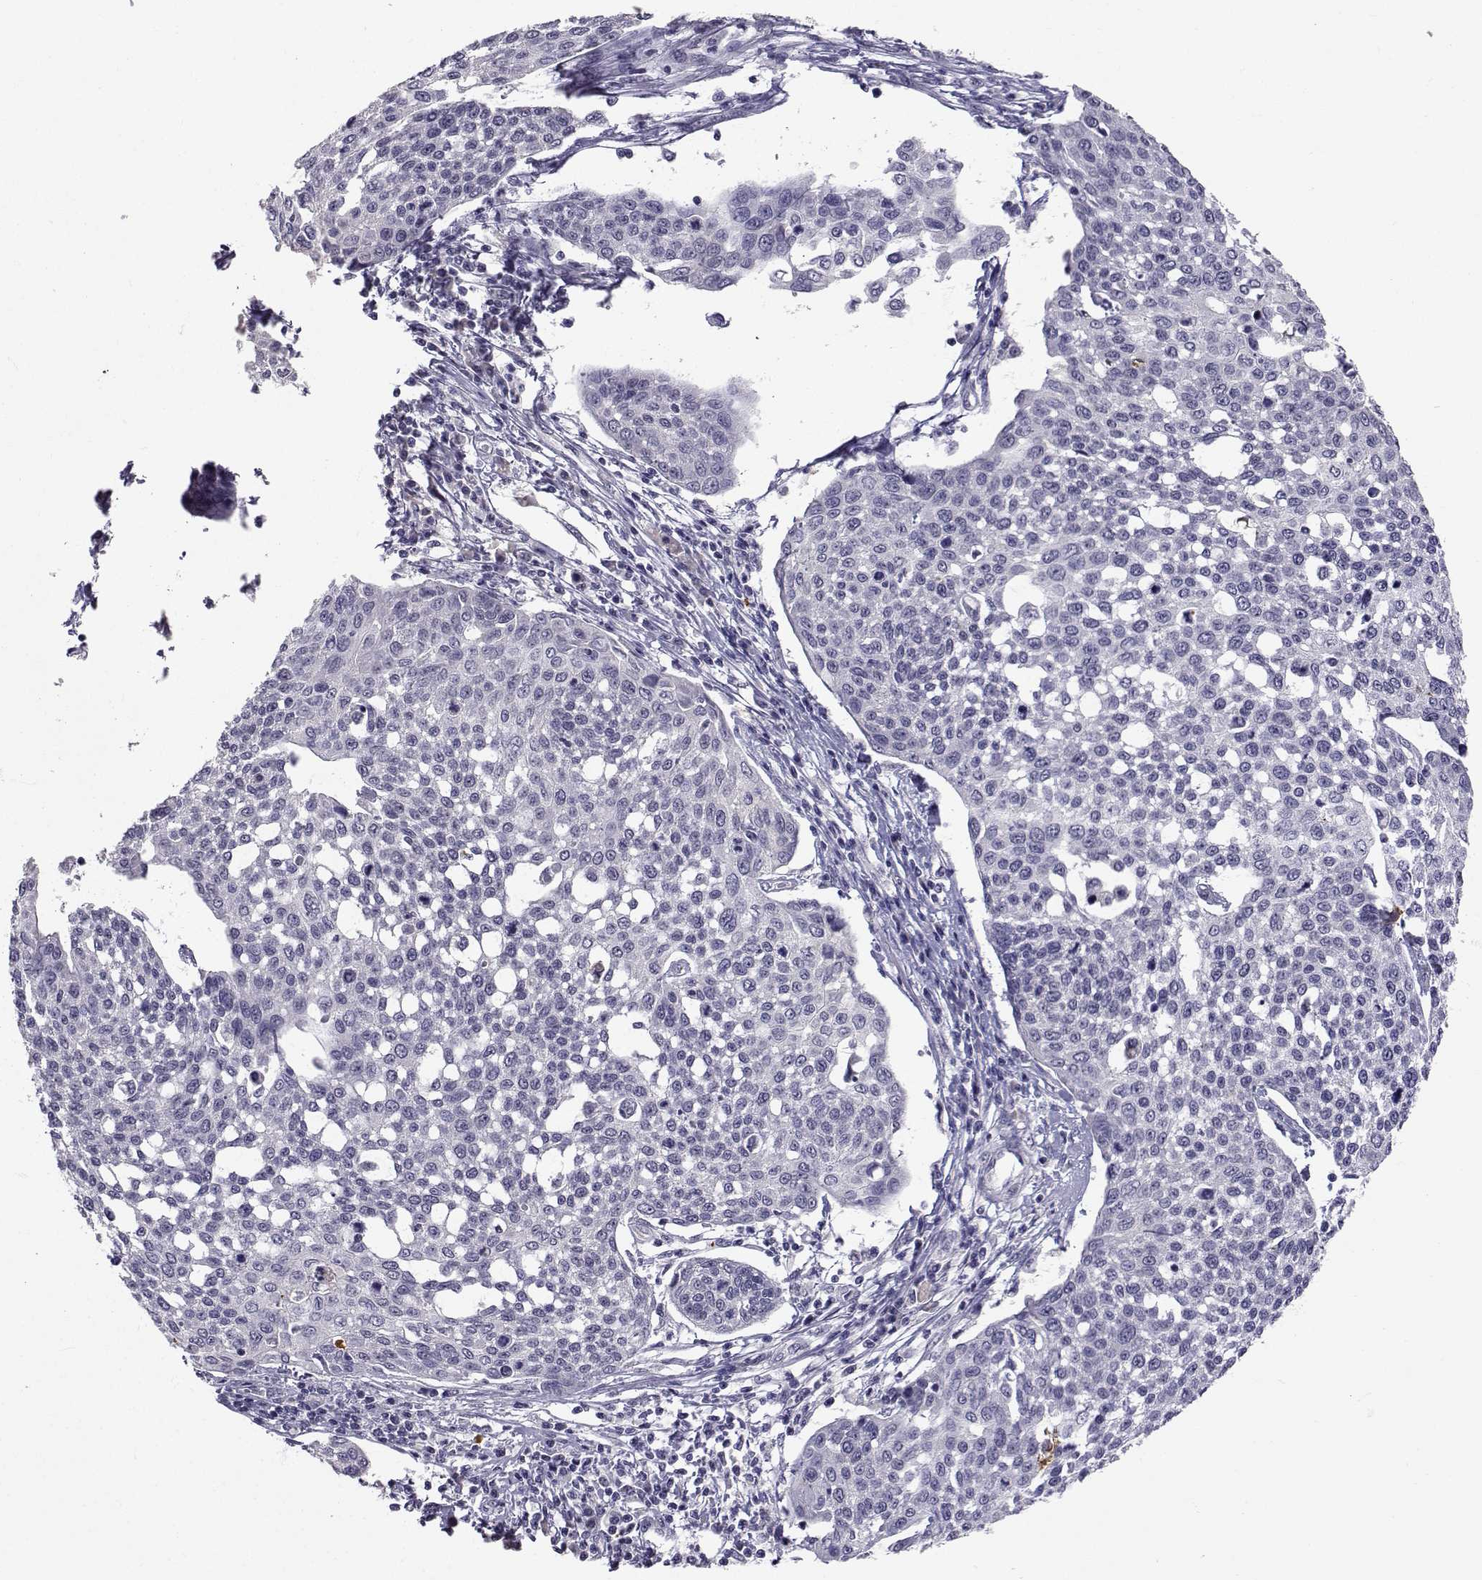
{"staining": {"intensity": "negative", "quantity": "none", "location": "none"}, "tissue": "cervical cancer", "cell_type": "Tumor cells", "image_type": "cancer", "snomed": [{"axis": "morphology", "description": "Squamous cell carcinoma, NOS"}, {"axis": "topography", "description": "Cervix"}], "caption": "Protein analysis of cervical cancer (squamous cell carcinoma) reveals no significant expression in tumor cells. Nuclei are stained in blue.", "gene": "SLC6A3", "patient": {"sex": "female", "age": 34}}